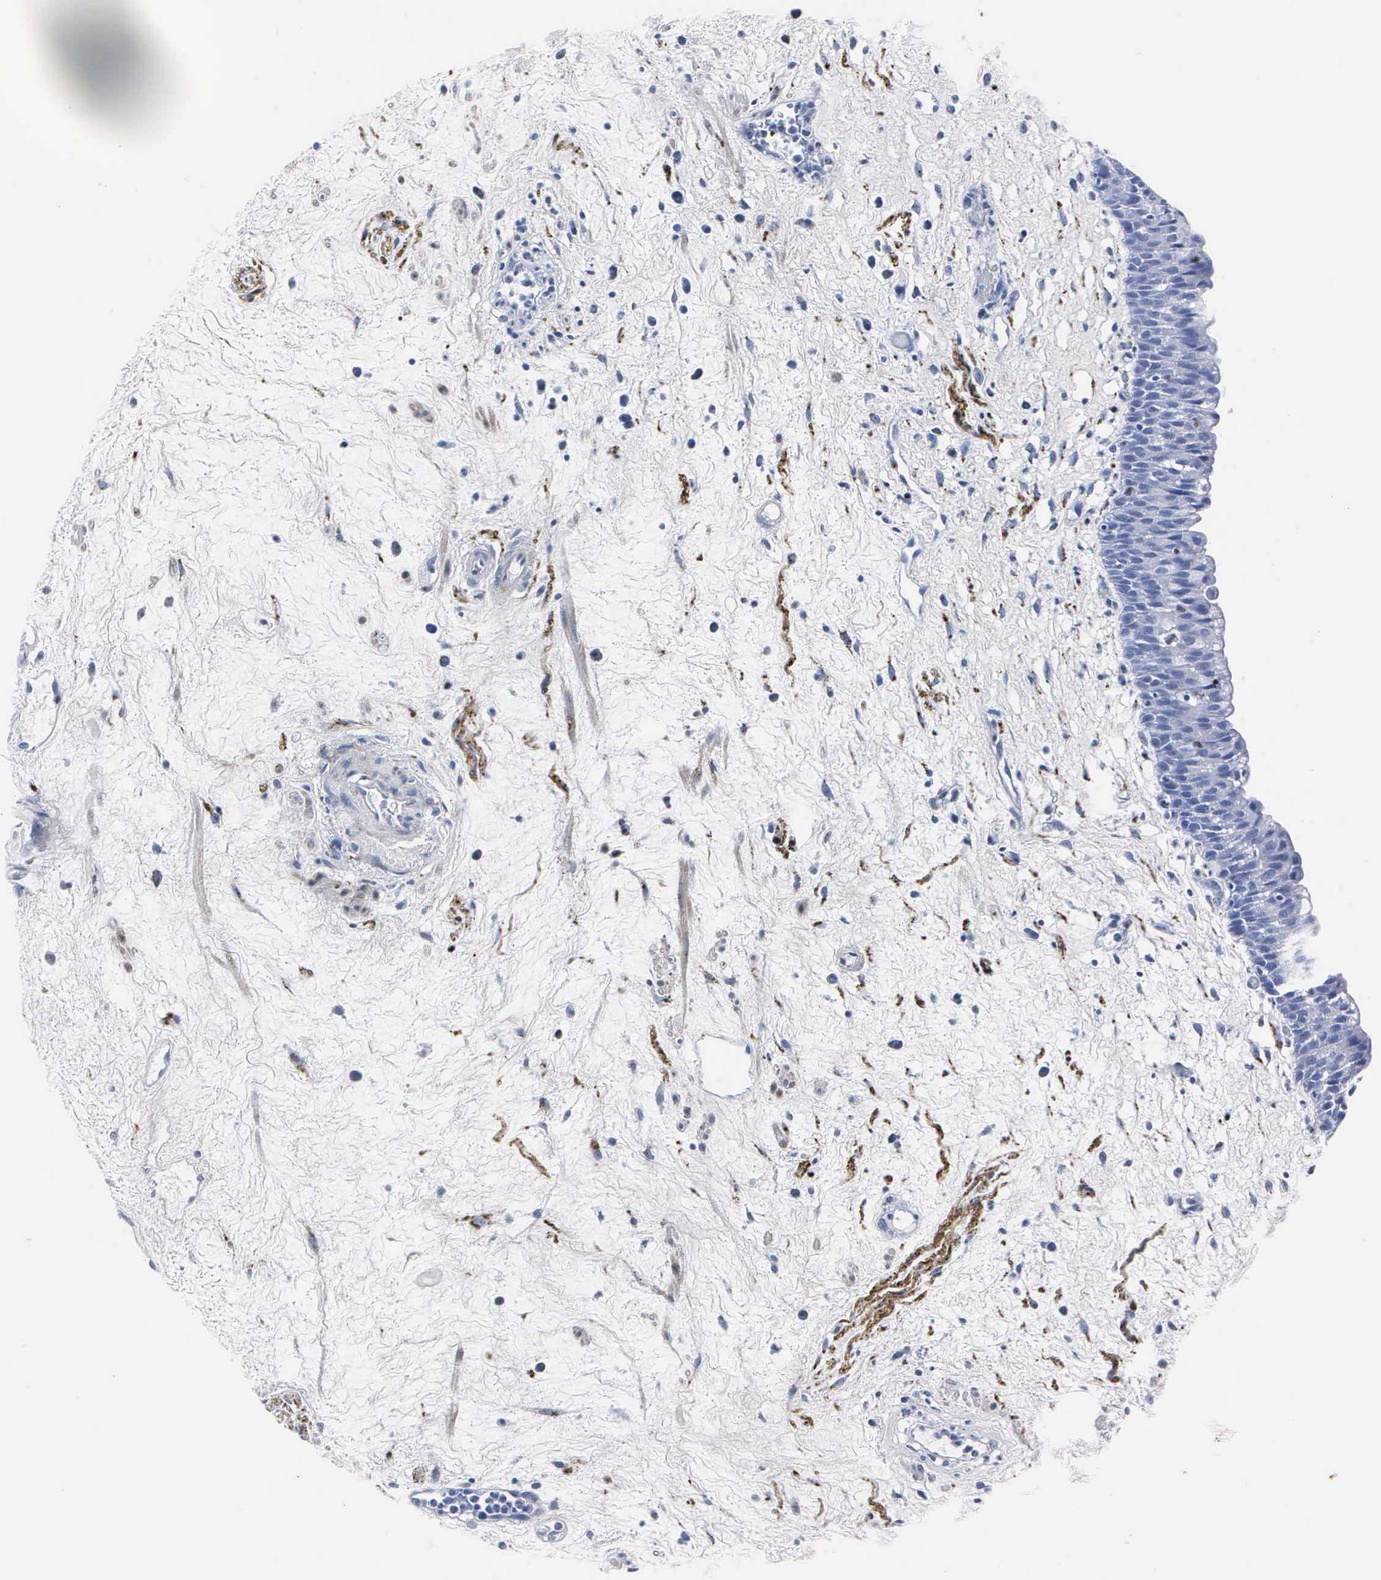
{"staining": {"intensity": "negative", "quantity": "none", "location": "none"}, "tissue": "urinary bladder", "cell_type": "Urothelial cells", "image_type": "normal", "snomed": [{"axis": "morphology", "description": "Normal tissue, NOS"}, {"axis": "topography", "description": "Urinary bladder"}], "caption": "The photomicrograph displays no staining of urothelial cells in benign urinary bladder.", "gene": "ENO2", "patient": {"sex": "male", "age": 48}}